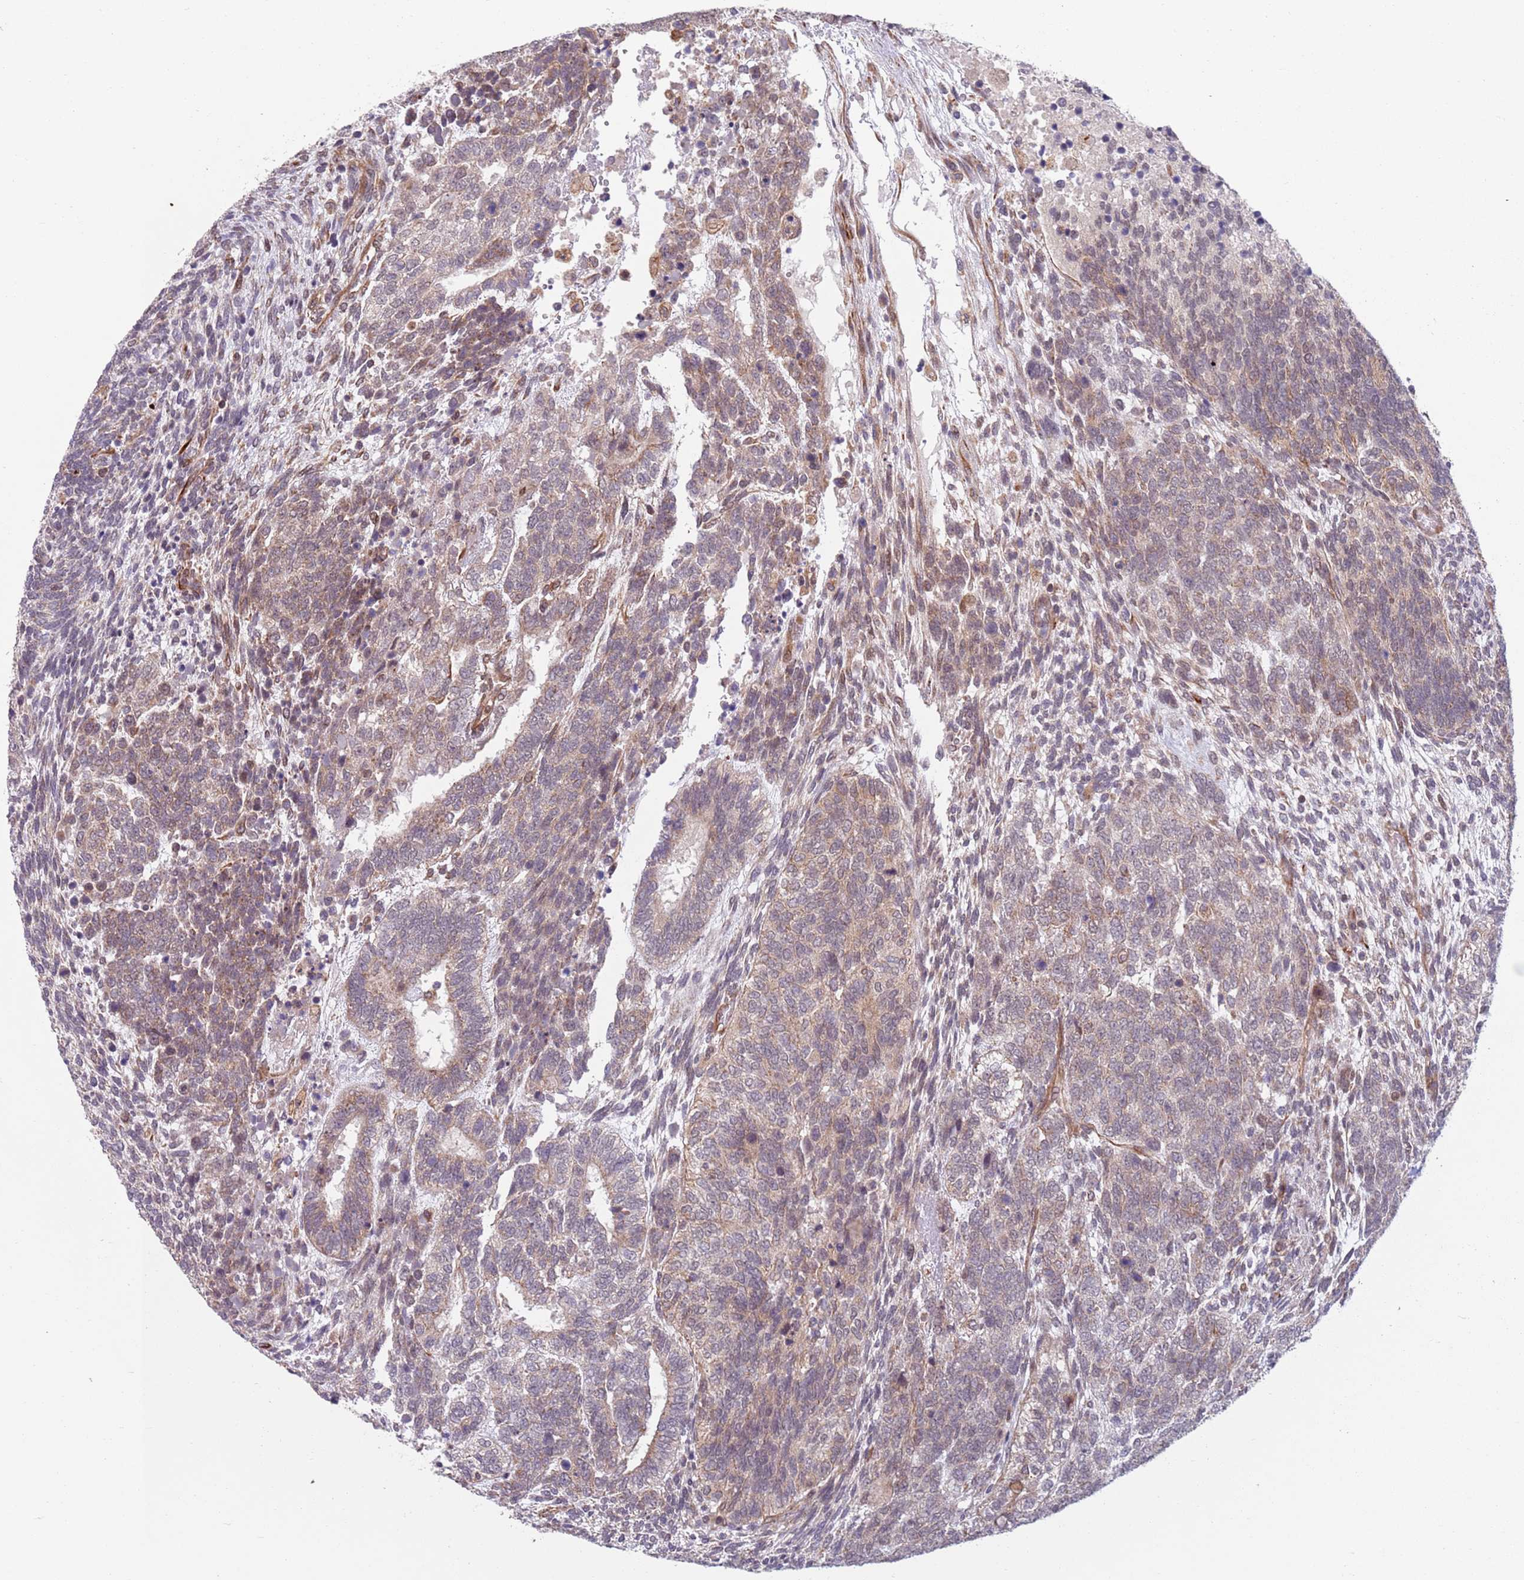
{"staining": {"intensity": "moderate", "quantity": "<25%", "location": "cytoplasmic/membranous"}, "tissue": "testis cancer", "cell_type": "Tumor cells", "image_type": "cancer", "snomed": [{"axis": "morphology", "description": "Carcinoma, Embryonal, NOS"}, {"axis": "topography", "description": "Testis"}], "caption": "This is an image of immunohistochemistry (IHC) staining of embryonal carcinoma (testis), which shows moderate positivity in the cytoplasmic/membranous of tumor cells.", "gene": "CHD9", "patient": {"sex": "male", "age": 23}}